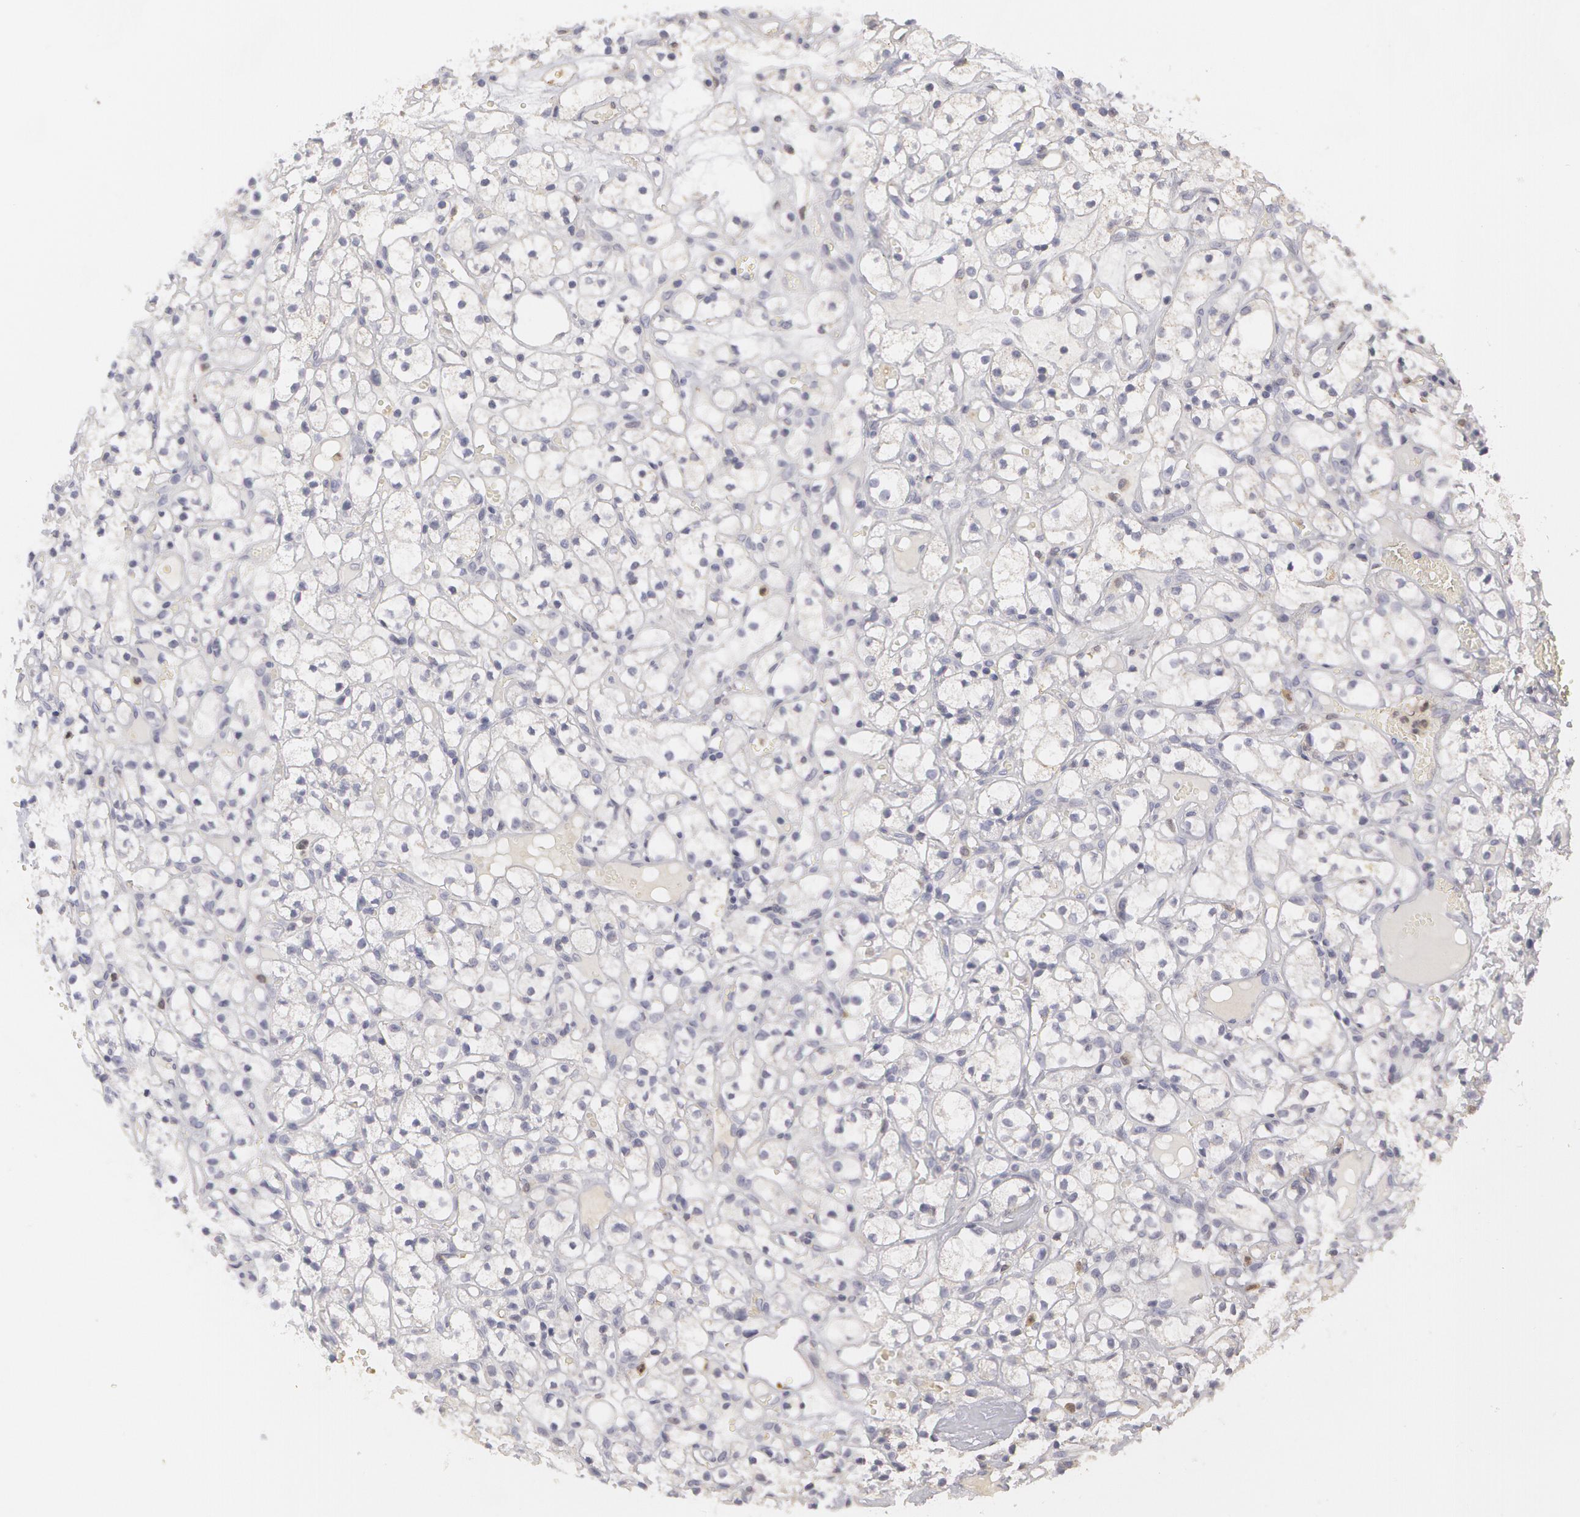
{"staining": {"intensity": "weak", "quantity": "25%-75%", "location": "cytoplasmic/membranous"}, "tissue": "renal cancer", "cell_type": "Tumor cells", "image_type": "cancer", "snomed": [{"axis": "morphology", "description": "Adenocarcinoma, NOS"}, {"axis": "topography", "description": "Kidney"}], "caption": "The histopathology image displays a brown stain indicating the presence of a protein in the cytoplasmic/membranous of tumor cells in renal cancer (adenocarcinoma).", "gene": "CAT", "patient": {"sex": "male", "age": 61}}